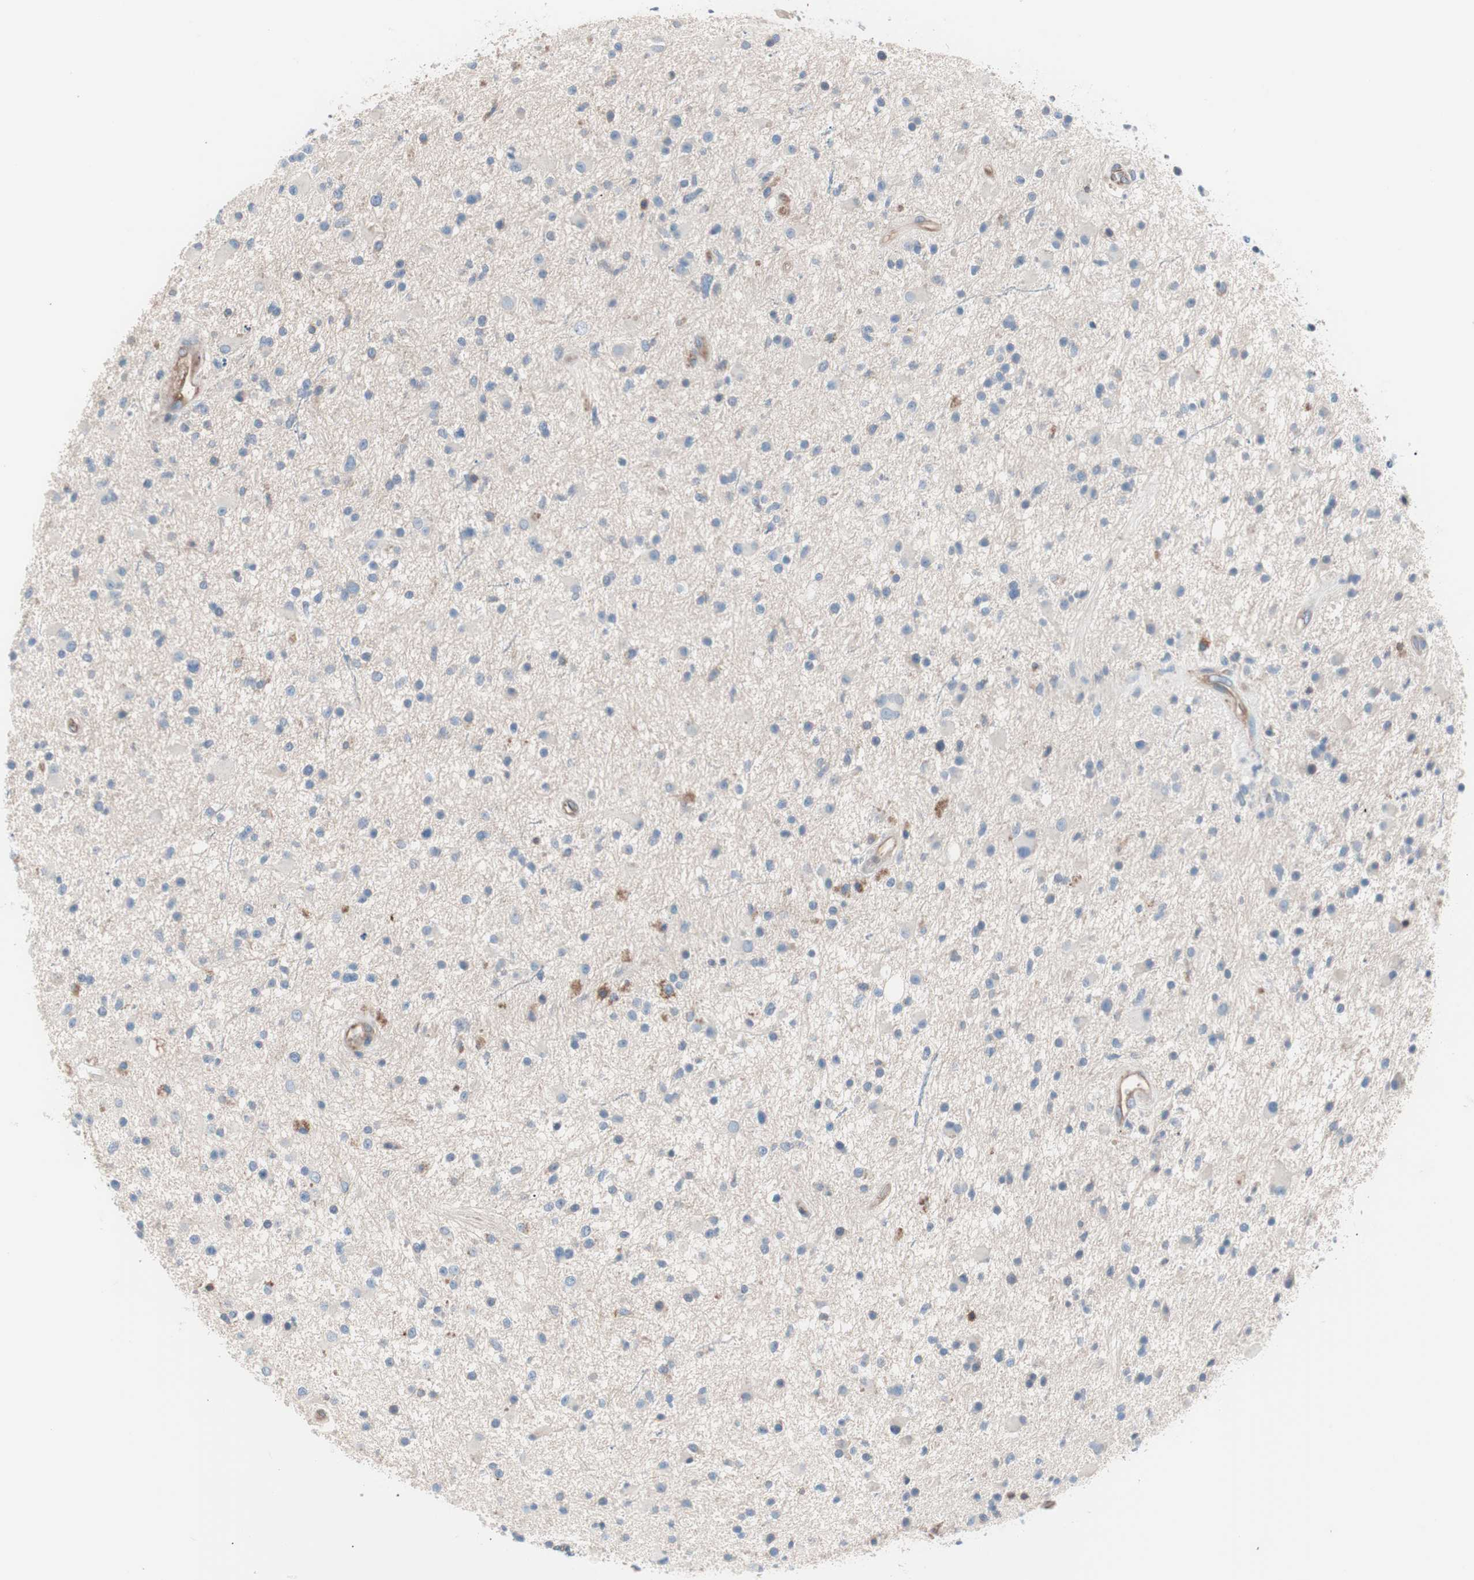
{"staining": {"intensity": "moderate", "quantity": "<25%", "location": "cytoplasmic/membranous"}, "tissue": "glioma", "cell_type": "Tumor cells", "image_type": "cancer", "snomed": [{"axis": "morphology", "description": "Glioma, malignant, High grade"}, {"axis": "topography", "description": "Brain"}], "caption": "High-grade glioma (malignant) stained with a protein marker reveals moderate staining in tumor cells.", "gene": "GPR160", "patient": {"sex": "male", "age": 33}}